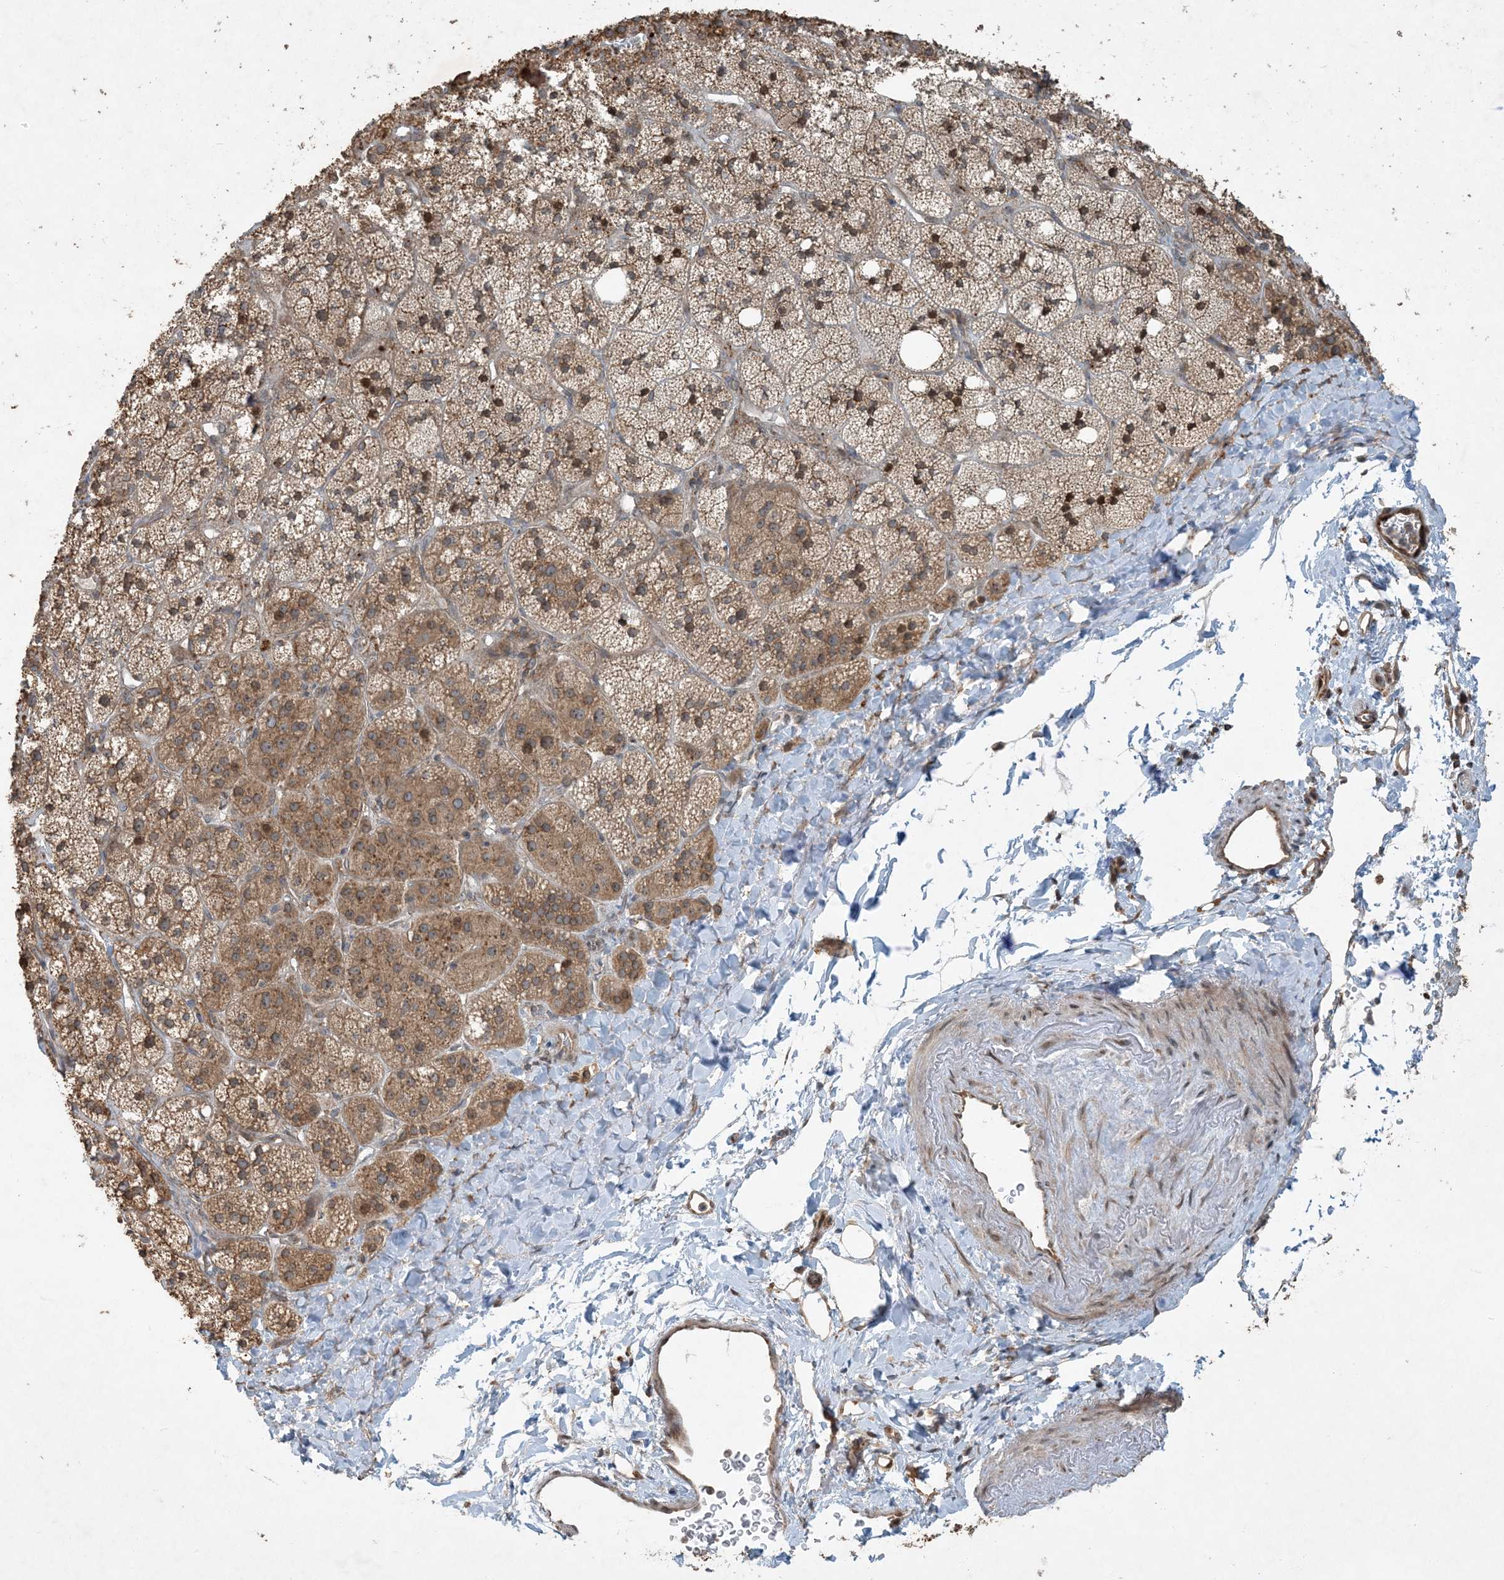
{"staining": {"intensity": "moderate", "quantity": ">75%", "location": "cytoplasmic/membranous"}, "tissue": "adrenal gland", "cell_type": "Glandular cells", "image_type": "normal", "snomed": [{"axis": "morphology", "description": "Normal tissue, NOS"}, {"axis": "topography", "description": "Adrenal gland"}], "caption": "The histopathology image reveals immunohistochemical staining of unremarkable adrenal gland. There is moderate cytoplasmic/membranous staining is present in about >75% of glandular cells.", "gene": "COMMD8", "patient": {"sex": "male", "age": 61}}